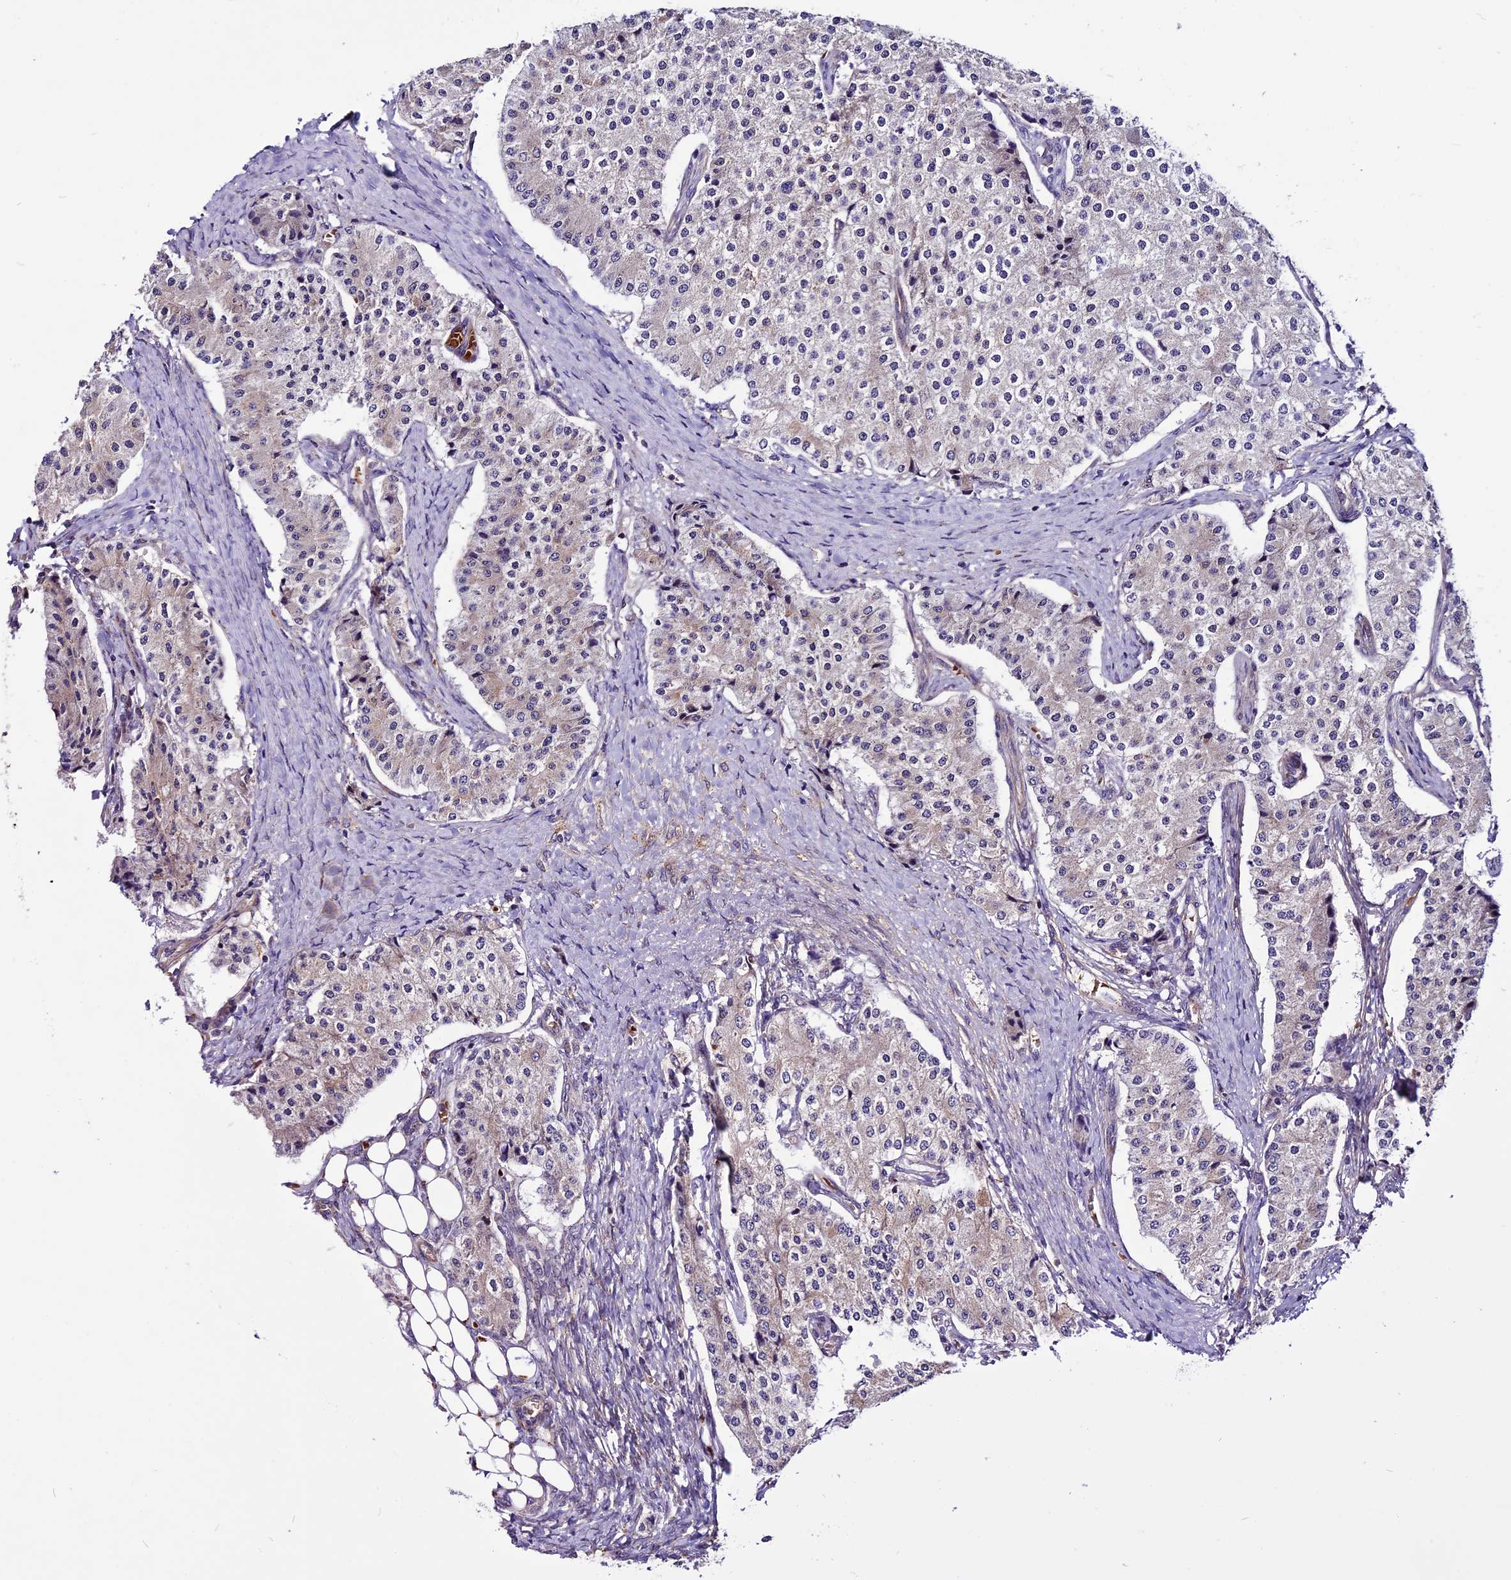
{"staining": {"intensity": "moderate", "quantity": "<25%", "location": "cytoplasmic/membranous"}, "tissue": "carcinoid", "cell_type": "Tumor cells", "image_type": "cancer", "snomed": [{"axis": "morphology", "description": "Carcinoid, malignant, NOS"}, {"axis": "topography", "description": "Colon"}], "caption": "Protein positivity by immunohistochemistry displays moderate cytoplasmic/membranous expression in about <25% of tumor cells in carcinoid (malignant).", "gene": "RINL", "patient": {"sex": "female", "age": 52}}